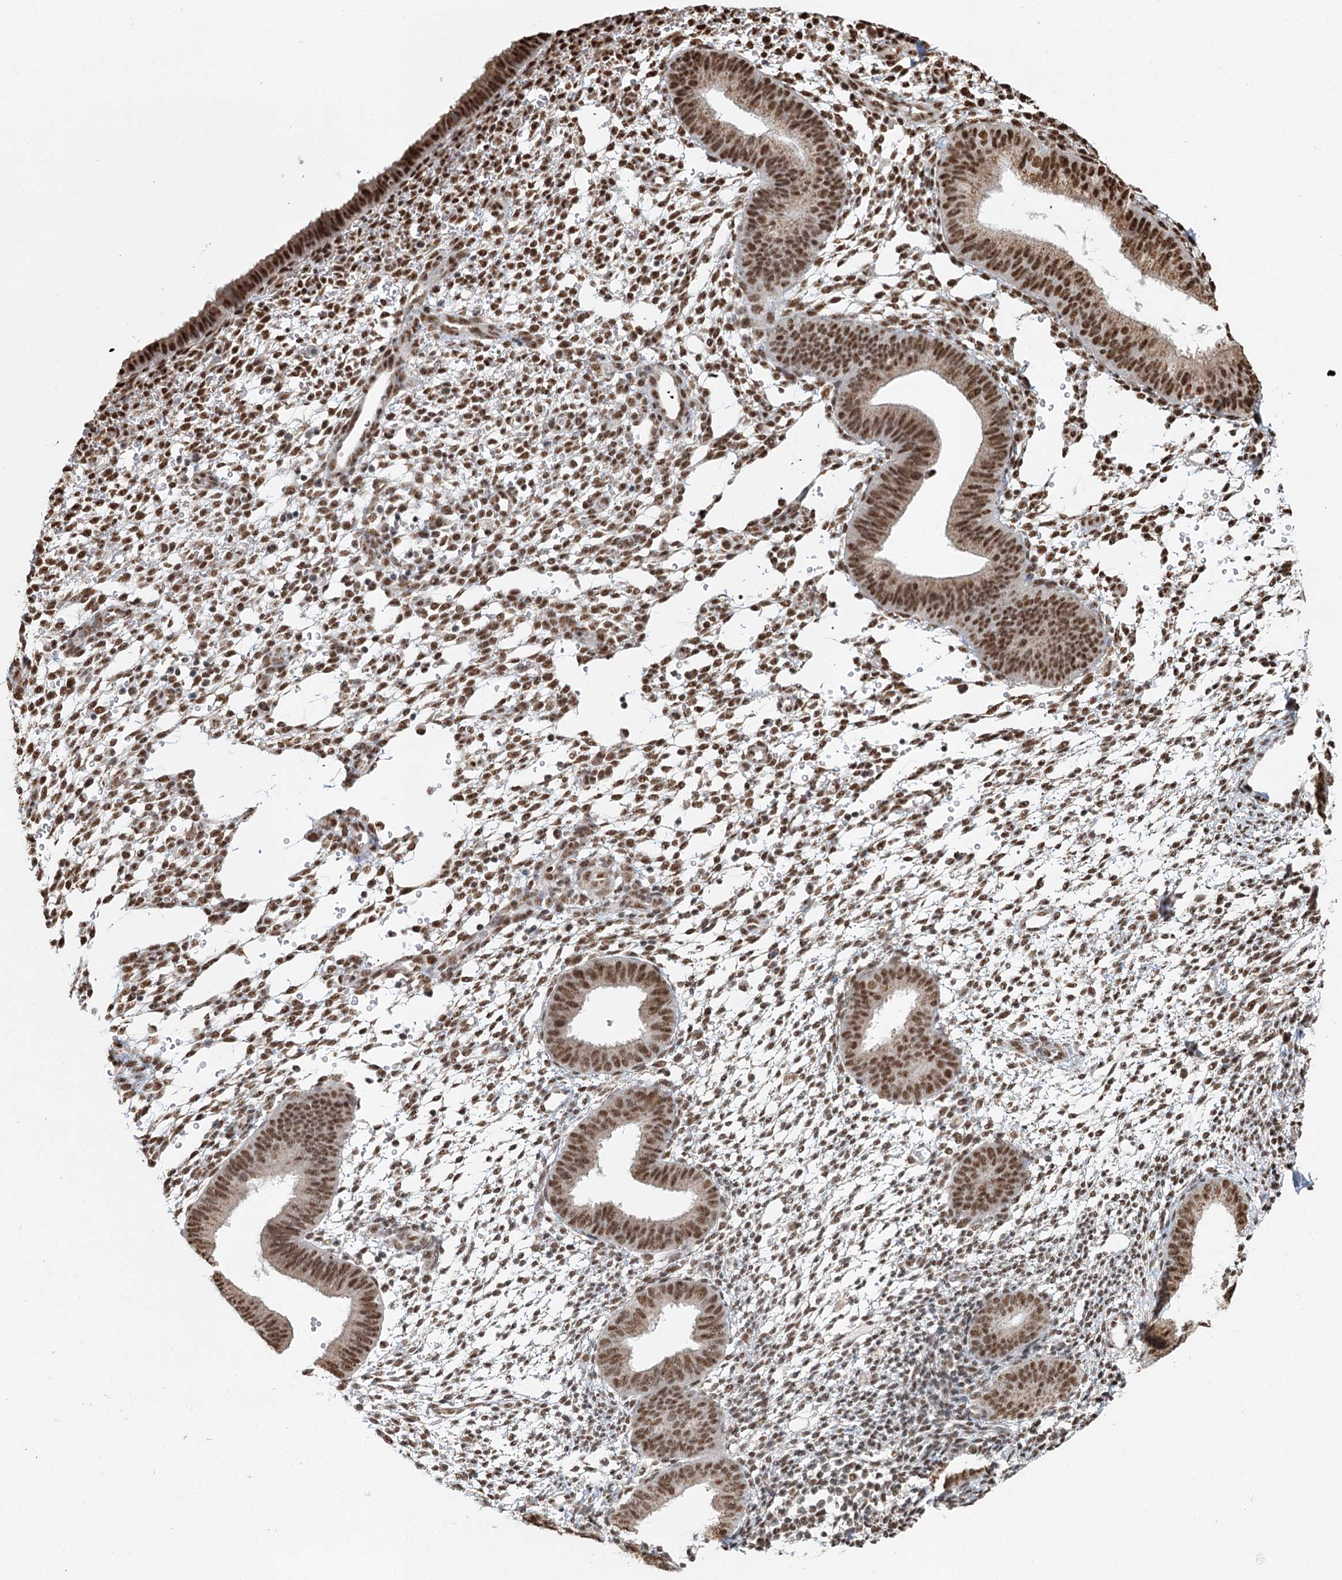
{"staining": {"intensity": "strong", "quantity": "25%-75%", "location": "nuclear"}, "tissue": "endometrium", "cell_type": "Cells in endometrial stroma", "image_type": "normal", "snomed": [{"axis": "morphology", "description": "Normal tissue, NOS"}, {"axis": "topography", "description": "Uterus"}, {"axis": "topography", "description": "Endometrium"}], "caption": "This micrograph shows immunohistochemistry staining of normal endometrium, with high strong nuclear expression in about 25%-75% of cells in endometrial stroma.", "gene": "GPALPP1", "patient": {"sex": "female", "age": 48}}